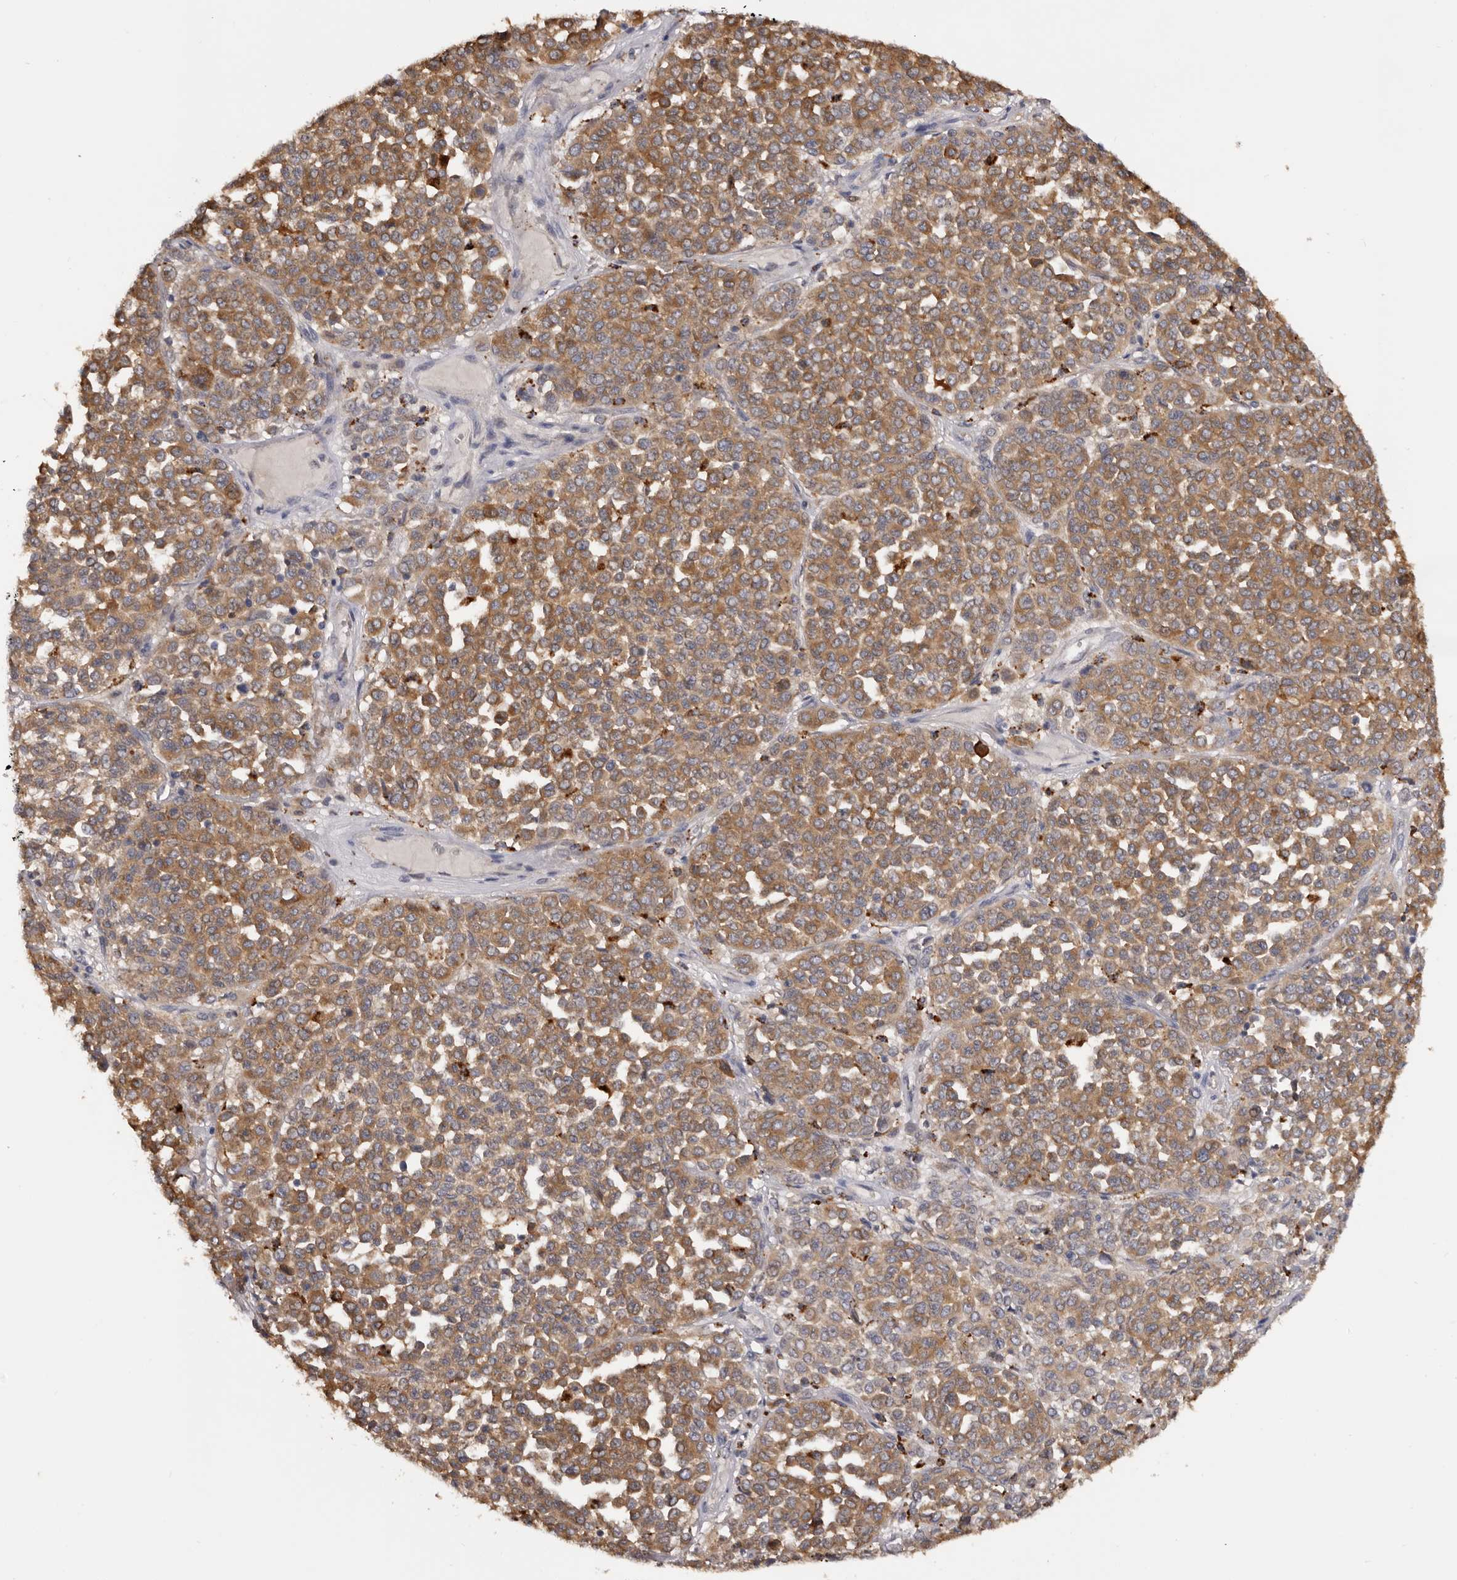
{"staining": {"intensity": "moderate", "quantity": ">75%", "location": "cytoplasmic/membranous"}, "tissue": "melanoma", "cell_type": "Tumor cells", "image_type": "cancer", "snomed": [{"axis": "morphology", "description": "Malignant melanoma, Metastatic site"}, {"axis": "topography", "description": "Pancreas"}], "caption": "Protein staining demonstrates moderate cytoplasmic/membranous positivity in approximately >75% of tumor cells in malignant melanoma (metastatic site). (DAB (3,3'-diaminobenzidine) IHC, brown staining for protein, blue staining for nuclei).", "gene": "DAP", "patient": {"sex": "female", "age": 30}}